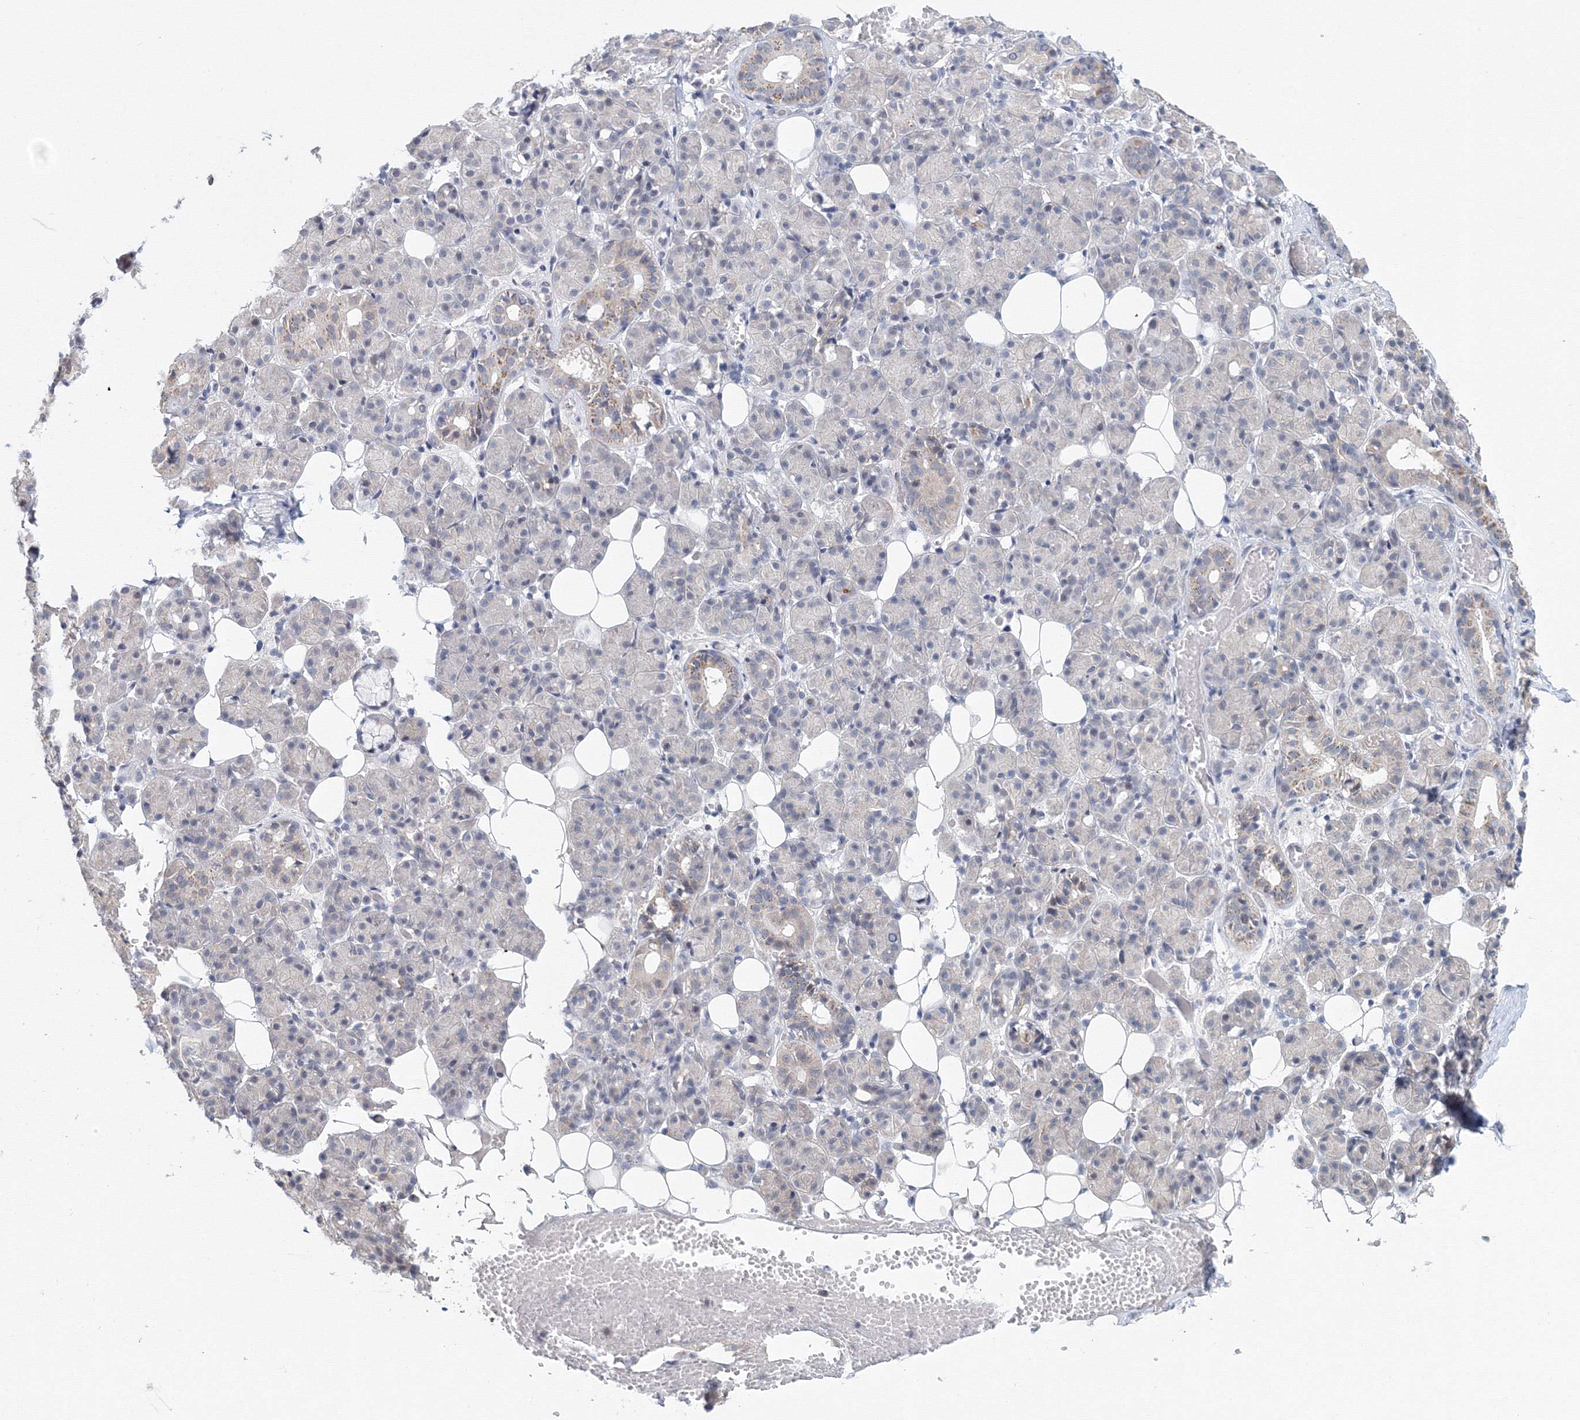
{"staining": {"intensity": "negative", "quantity": "none", "location": "none"}, "tissue": "salivary gland", "cell_type": "Glandular cells", "image_type": "normal", "snomed": [{"axis": "morphology", "description": "Normal tissue, NOS"}, {"axis": "topography", "description": "Salivary gland"}], "caption": "This is a image of immunohistochemistry (IHC) staining of benign salivary gland, which shows no staining in glandular cells. The staining was performed using DAB to visualize the protein expression in brown, while the nuclei were stained in blue with hematoxylin (Magnification: 20x).", "gene": "SLC7A7", "patient": {"sex": "male", "age": 63}}